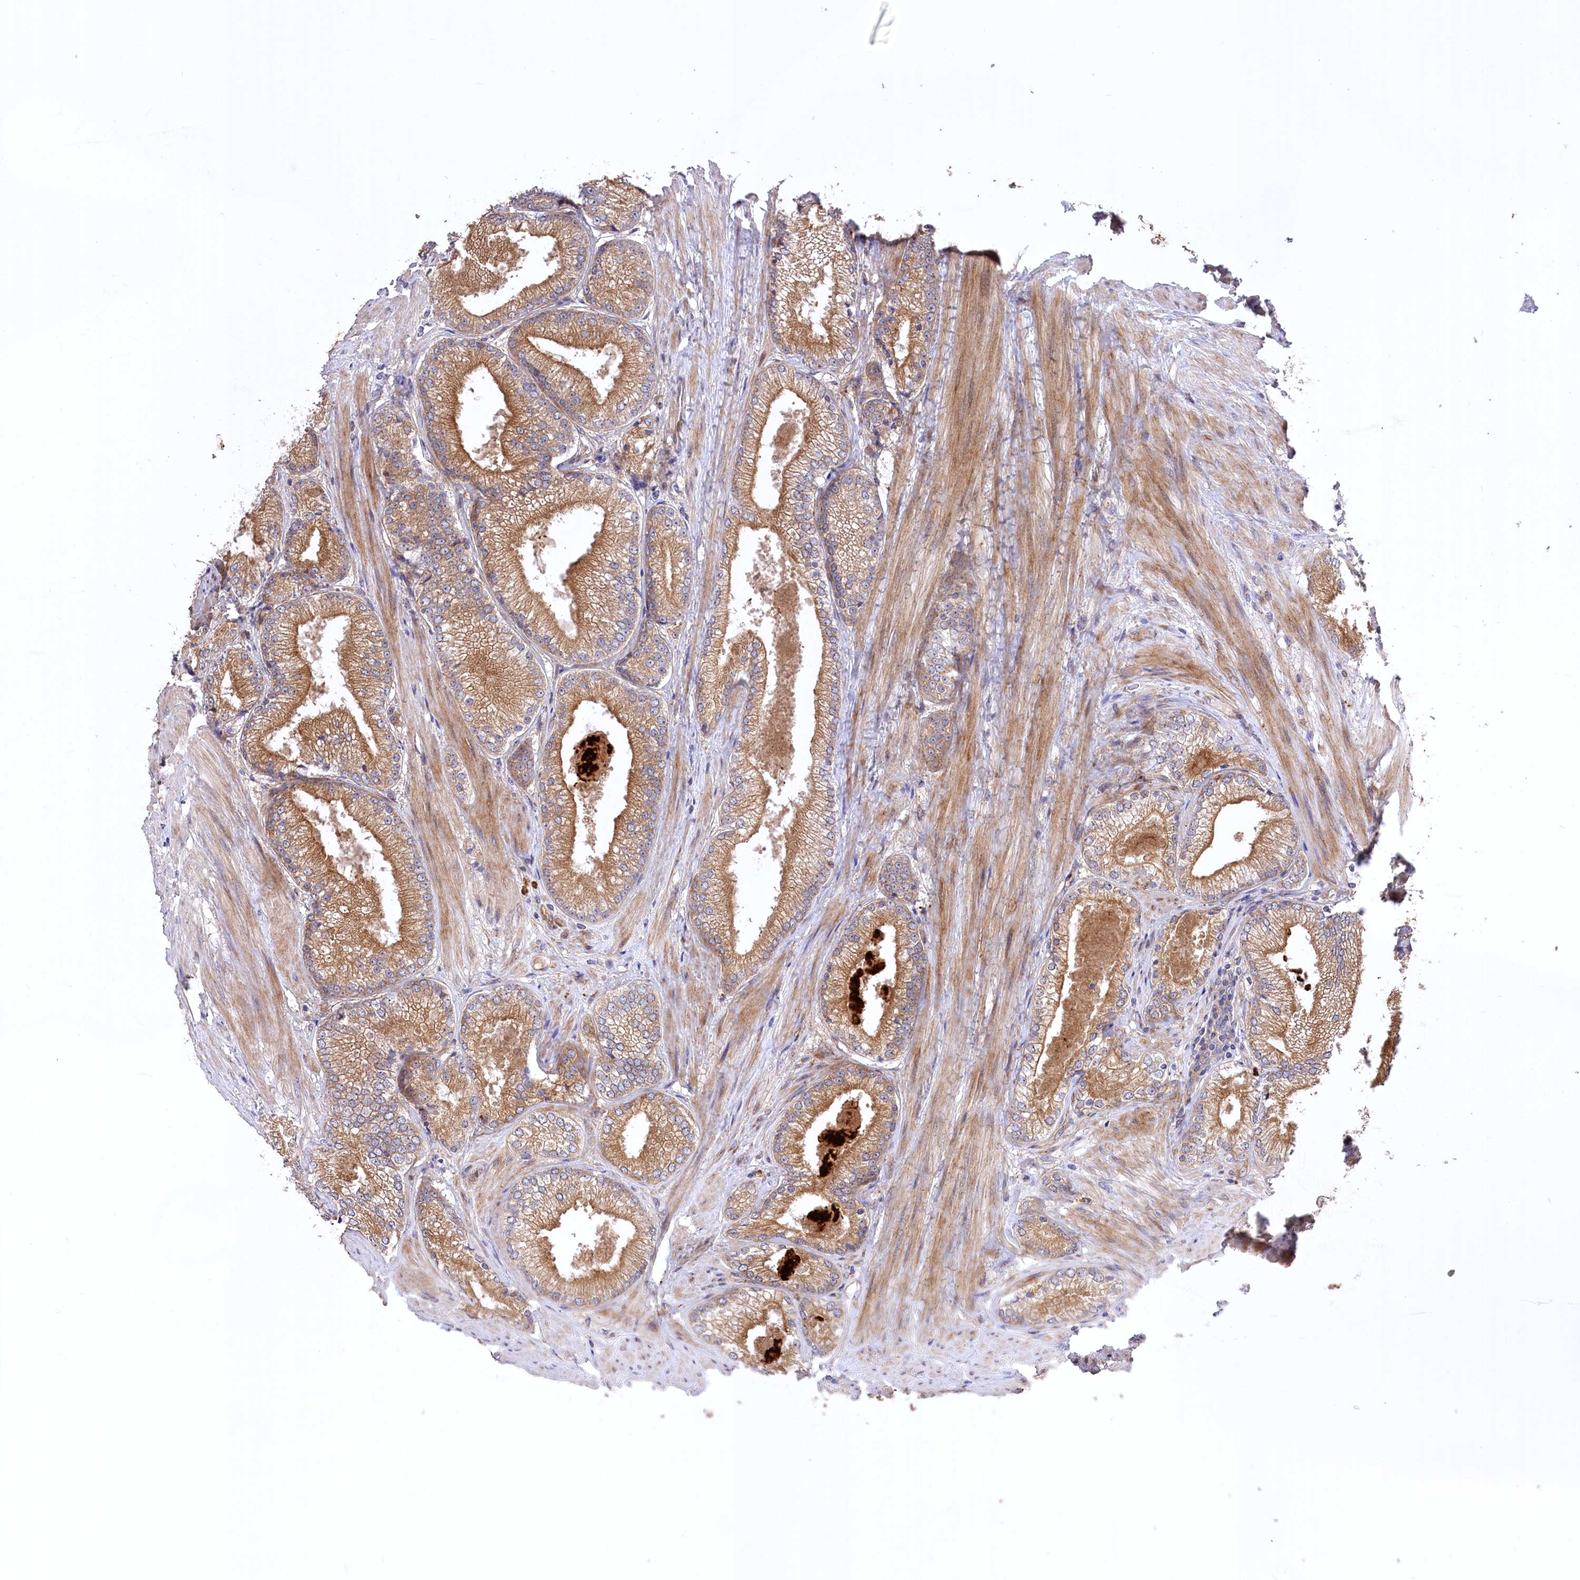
{"staining": {"intensity": "moderate", "quantity": ">75%", "location": "cytoplasmic/membranous"}, "tissue": "prostate cancer", "cell_type": "Tumor cells", "image_type": "cancer", "snomed": [{"axis": "morphology", "description": "Adenocarcinoma, High grade"}, {"axis": "topography", "description": "Prostate"}], "caption": "Immunohistochemical staining of human prostate high-grade adenocarcinoma exhibits medium levels of moderate cytoplasmic/membranous protein staining in about >75% of tumor cells. The staining was performed using DAB (3,3'-diaminobenzidine) to visualize the protein expression in brown, while the nuclei were stained in blue with hematoxylin (Magnification: 20x).", "gene": "TRUB1", "patient": {"sex": "male", "age": 66}}